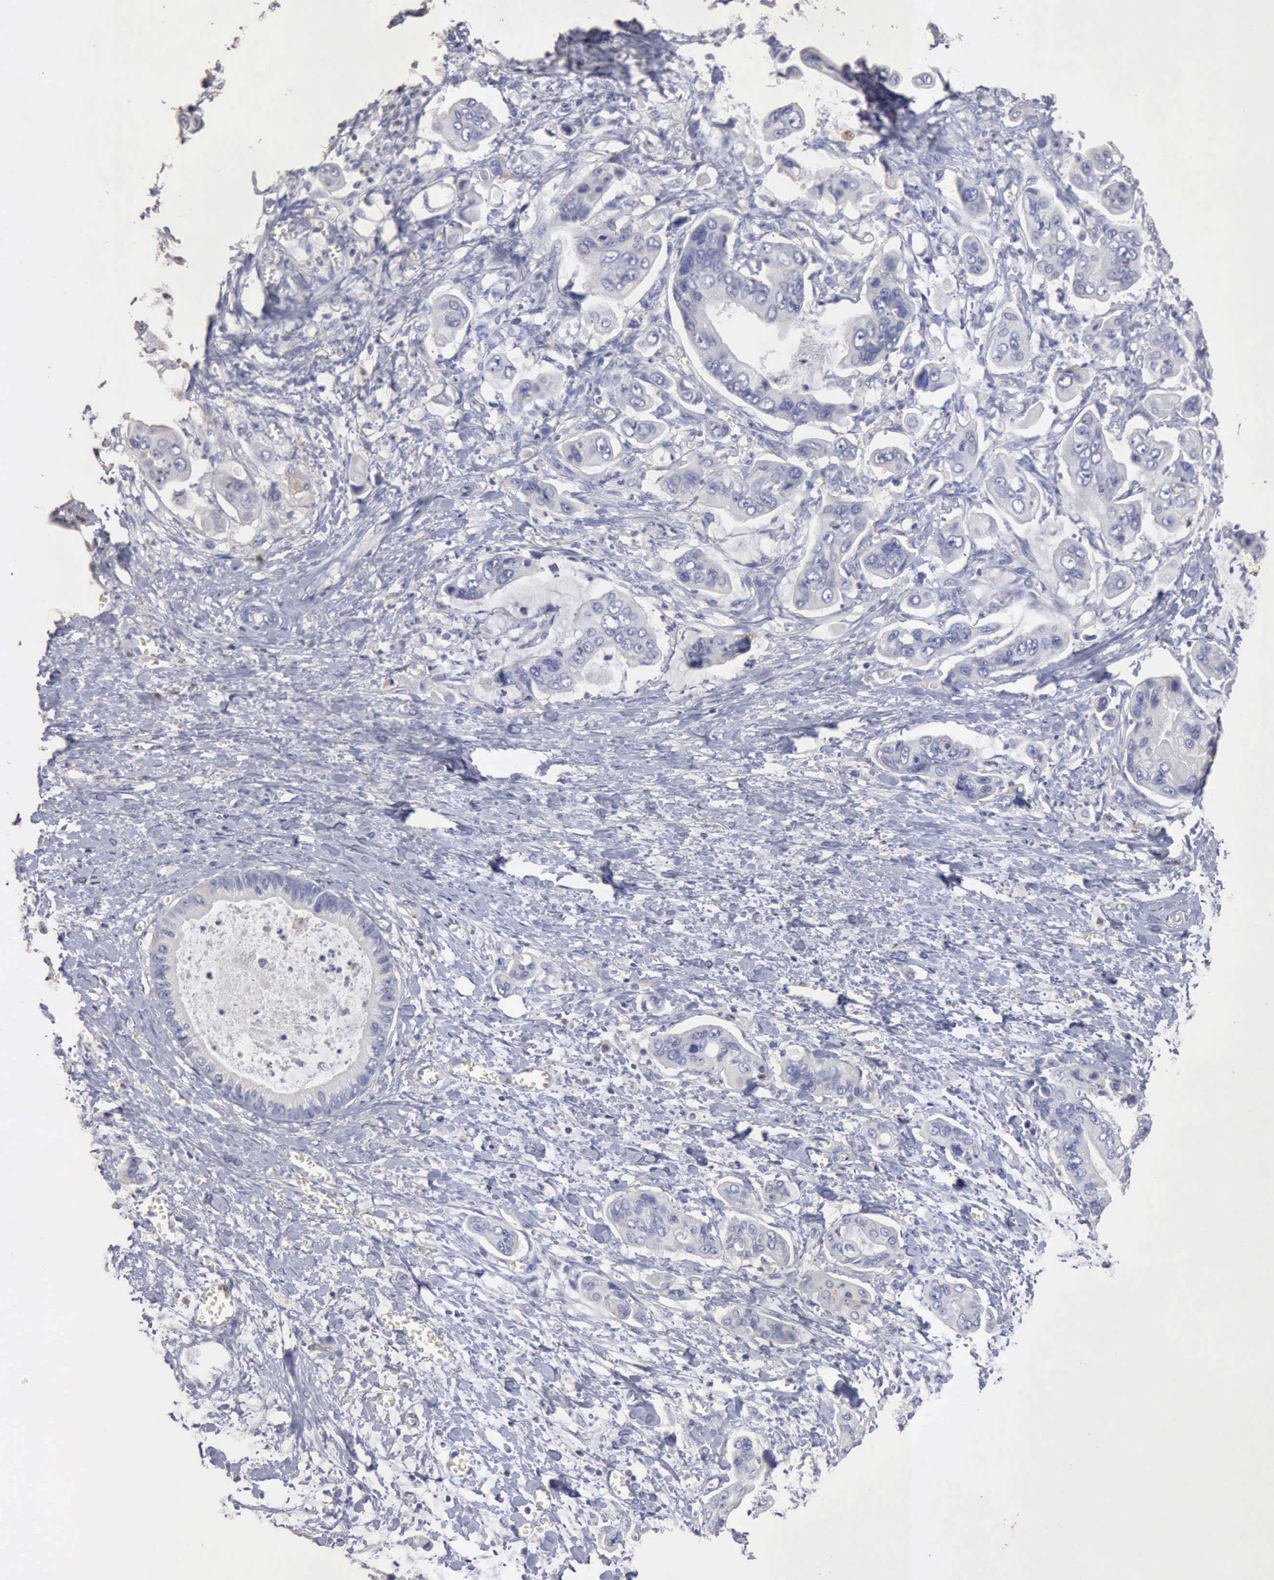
{"staining": {"intensity": "negative", "quantity": "none", "location": "none"}, "tissue": "stomach cancer", "cell_type": "Tumor cells", "image_type": "cancer", "snomed": [{"axis": "morphology", "description": "Adenocarcinoma, NOS"}, {"axis": "topography", "description": "Stomach, upper"}], "caption": "This micrograph is of stomach cancer (adenocarcinoma) stained with immunohistochemistry (IHC) to label a protein in brown with the nuclei are counter-stained blue. There is no staining in tumor cells.", "gene": "KRT6B", "patient": {"sex": "male", "age": 80}}